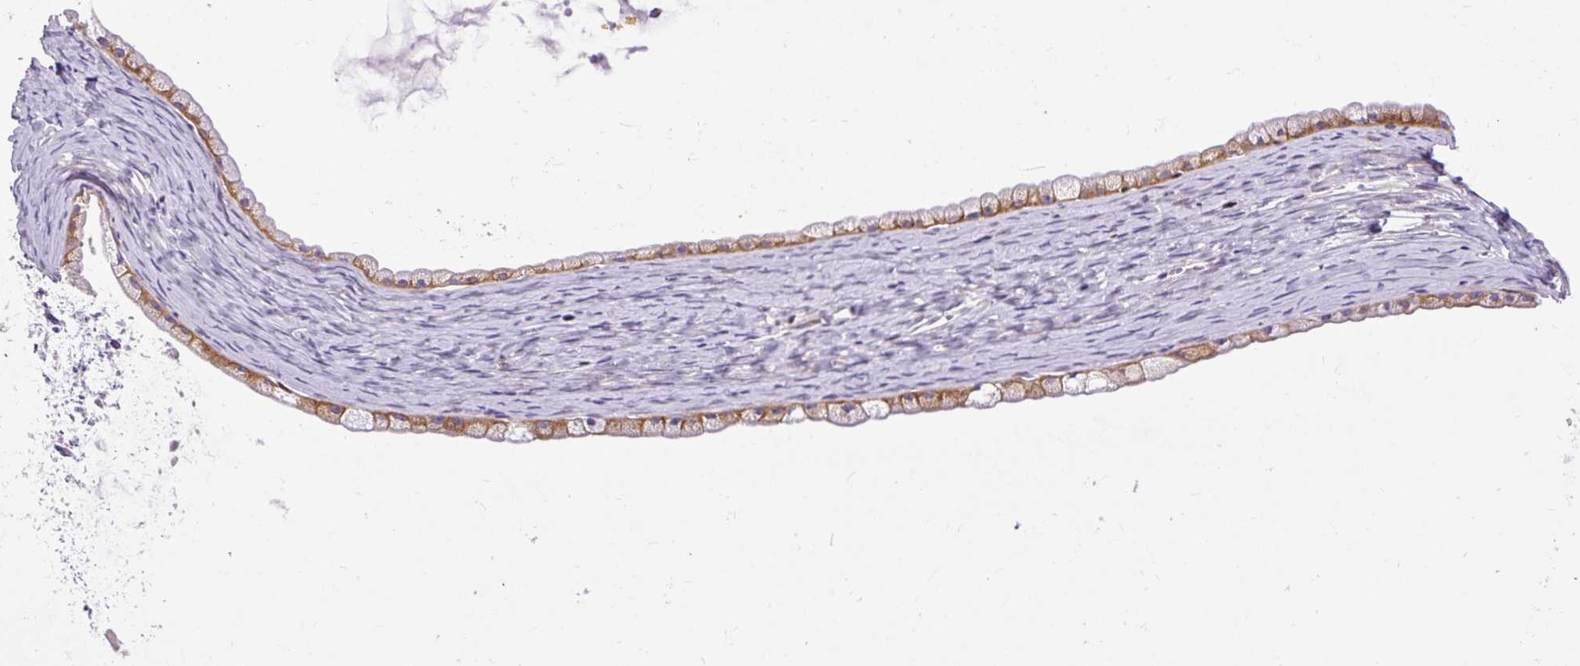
{"staining": {"intensity": "moderate", "quantity": "25%-75%", "location": "cytoplasmic/membranous"}, "tissue": "ovarian cancer", "cell_type": "Tumor cells", "image_type": "cancer", "snomed": [{"axis": "morphology", "description": "Cystadenocarcinoma, mucinous, NOS"}, {"axis": "topography", "description": "Ovary"}], "caption": "Immunohistochemical staining of human ovarian cancer (mucinous cystadenocarcinoma) exhibits moderate cytoplasmic/membranous protein expression in about 25%-75% of tumor cells.", "gene": "SPC24", "patient": {"sex": "female", "age": 61}}